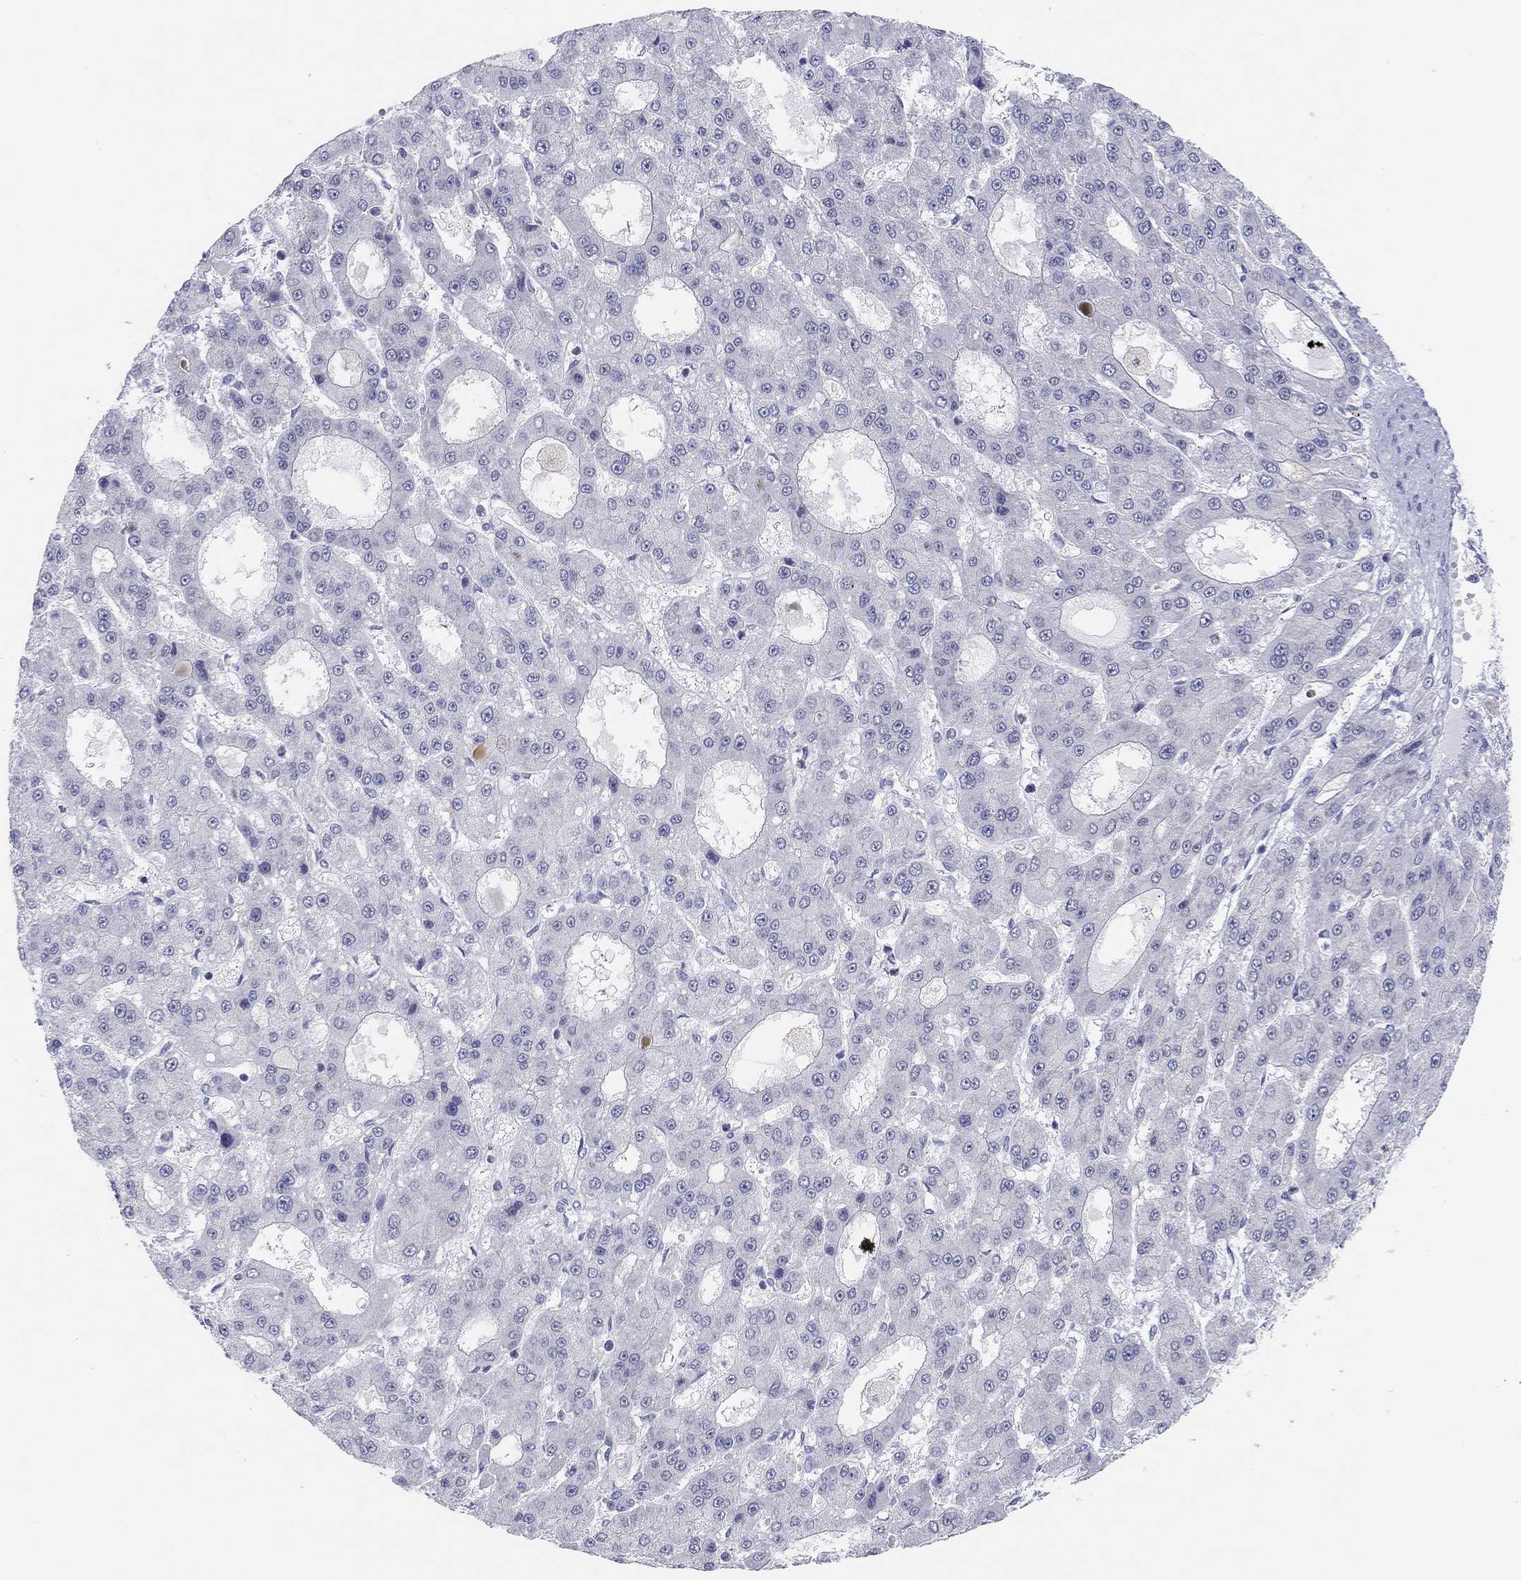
{"staining": {"intensity": "negative", "quantity": "none", "location": "none"}, "tissue": "liver cancer", "cell_type": "Tumor cells", "image_type": "cancer", "snomed": [{"axis": "morphology", "description": "Carcinoma, Hepatocellular, NOS"}, {"axis": "topography", "description": "Liver"}], "caption": "IHC micrograph of neoplastic tissue: human liver hepatocellular carcinoma stained with DAB reveals no significant protein positivity in tumor cells. (Stains: DAB (3,3'-diaminobenzidine) immunohistochemistry (IHC) with hematoxylin counter stain, Microscopy: brightfield microscopy at high magnification).", "gene": "PDXK", "patient": {"sex": "male", "age": 70}}